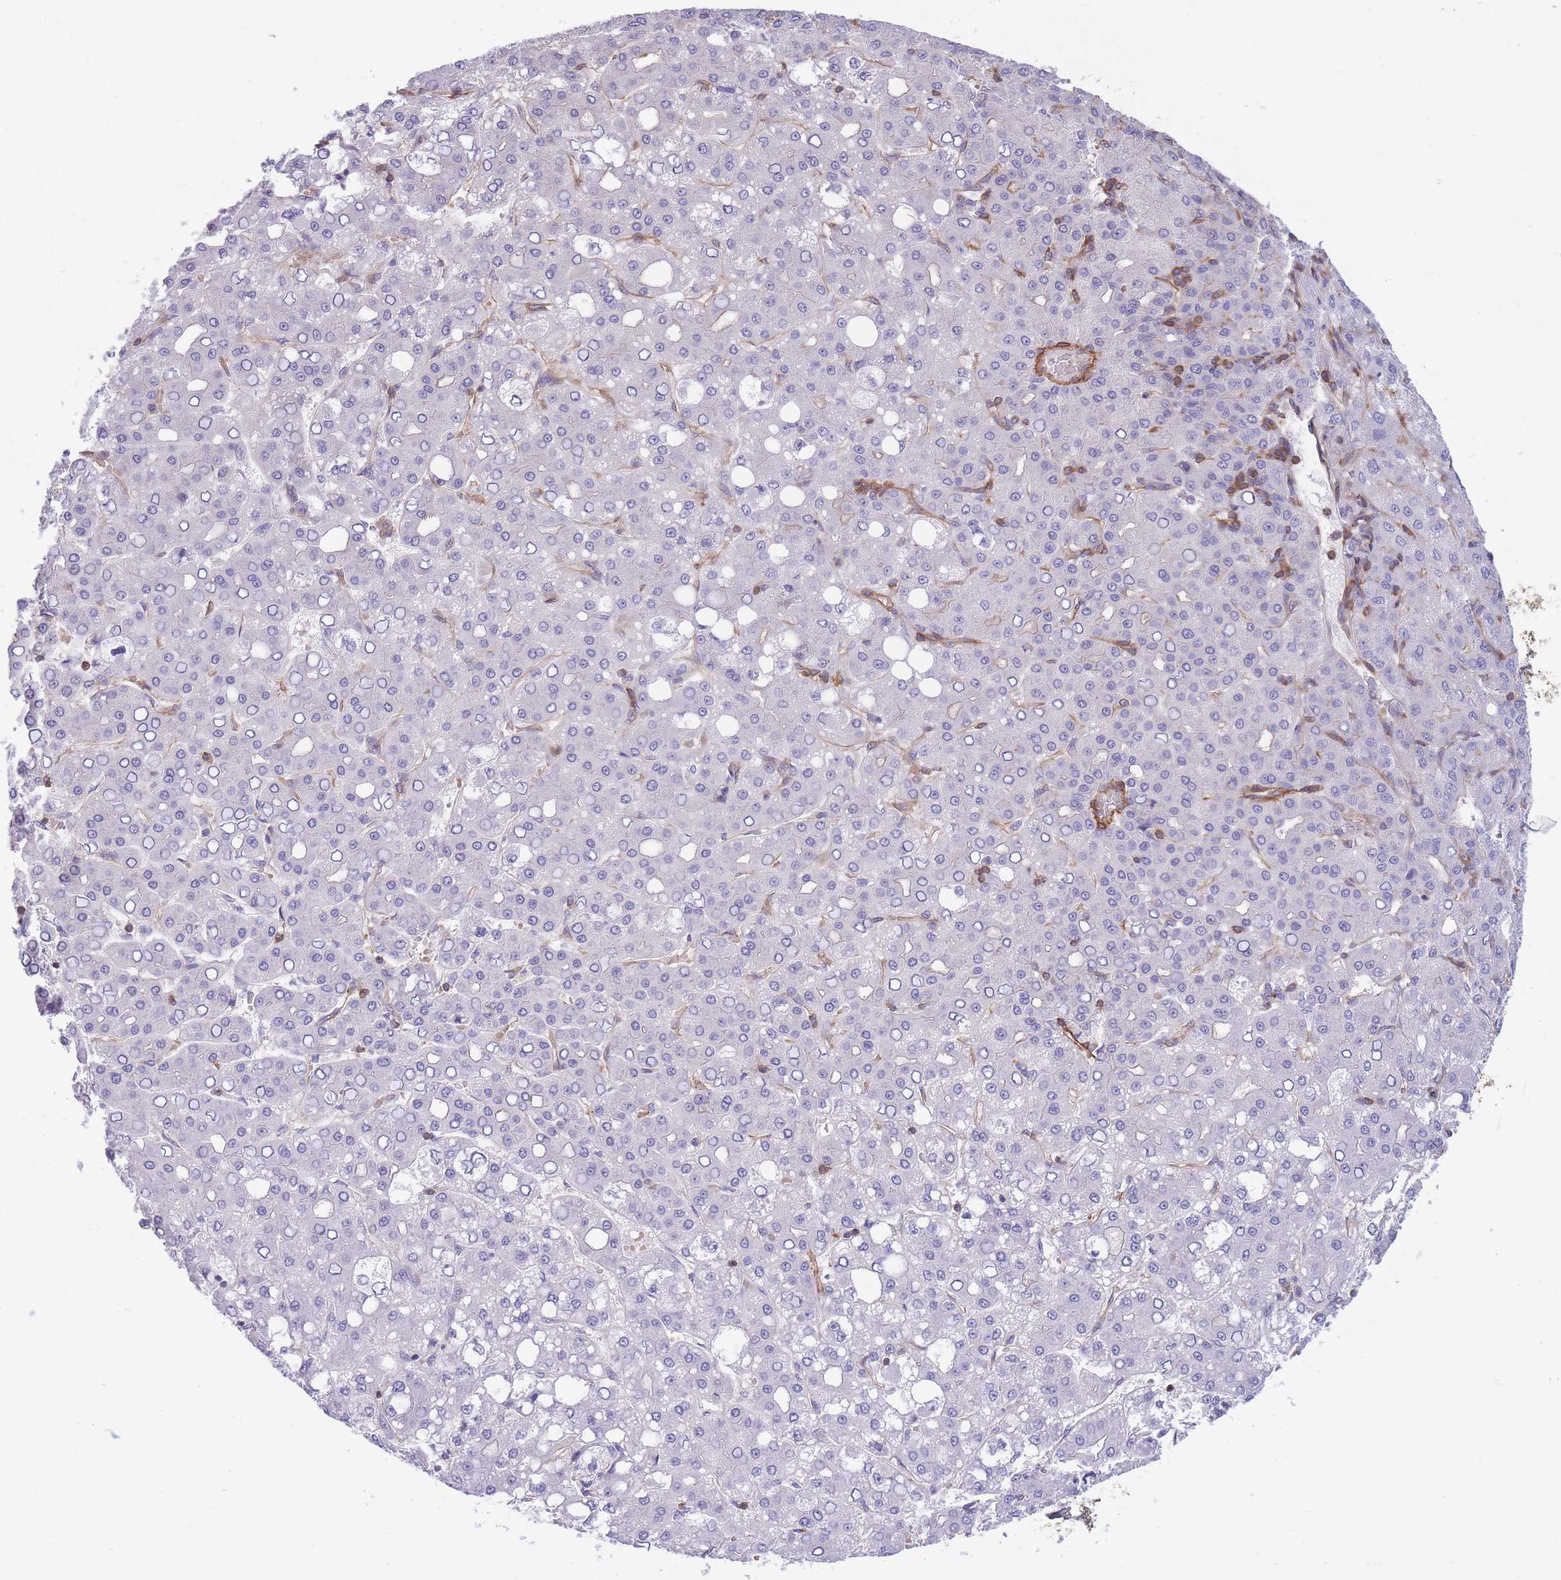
{"staining": {"intensity": "negative", "quantity": "none", "location": "none"}, "tissue": "liver cancer", "cell_type": "Tumor cells", "image_type": "cancer", "snomed": [{"axis": "morphology", "description": "Carcinoma, Hepatocellular, NOS"}, {"axis": "topography", "description": "Liver"}], "caption": "Immunohistochemical staining of human liver hepatocellular carcinoma exhibits no significant expression in tumor cells.", "gene": "CDC25B", "patient": {"sex": "male", "age": 65}}